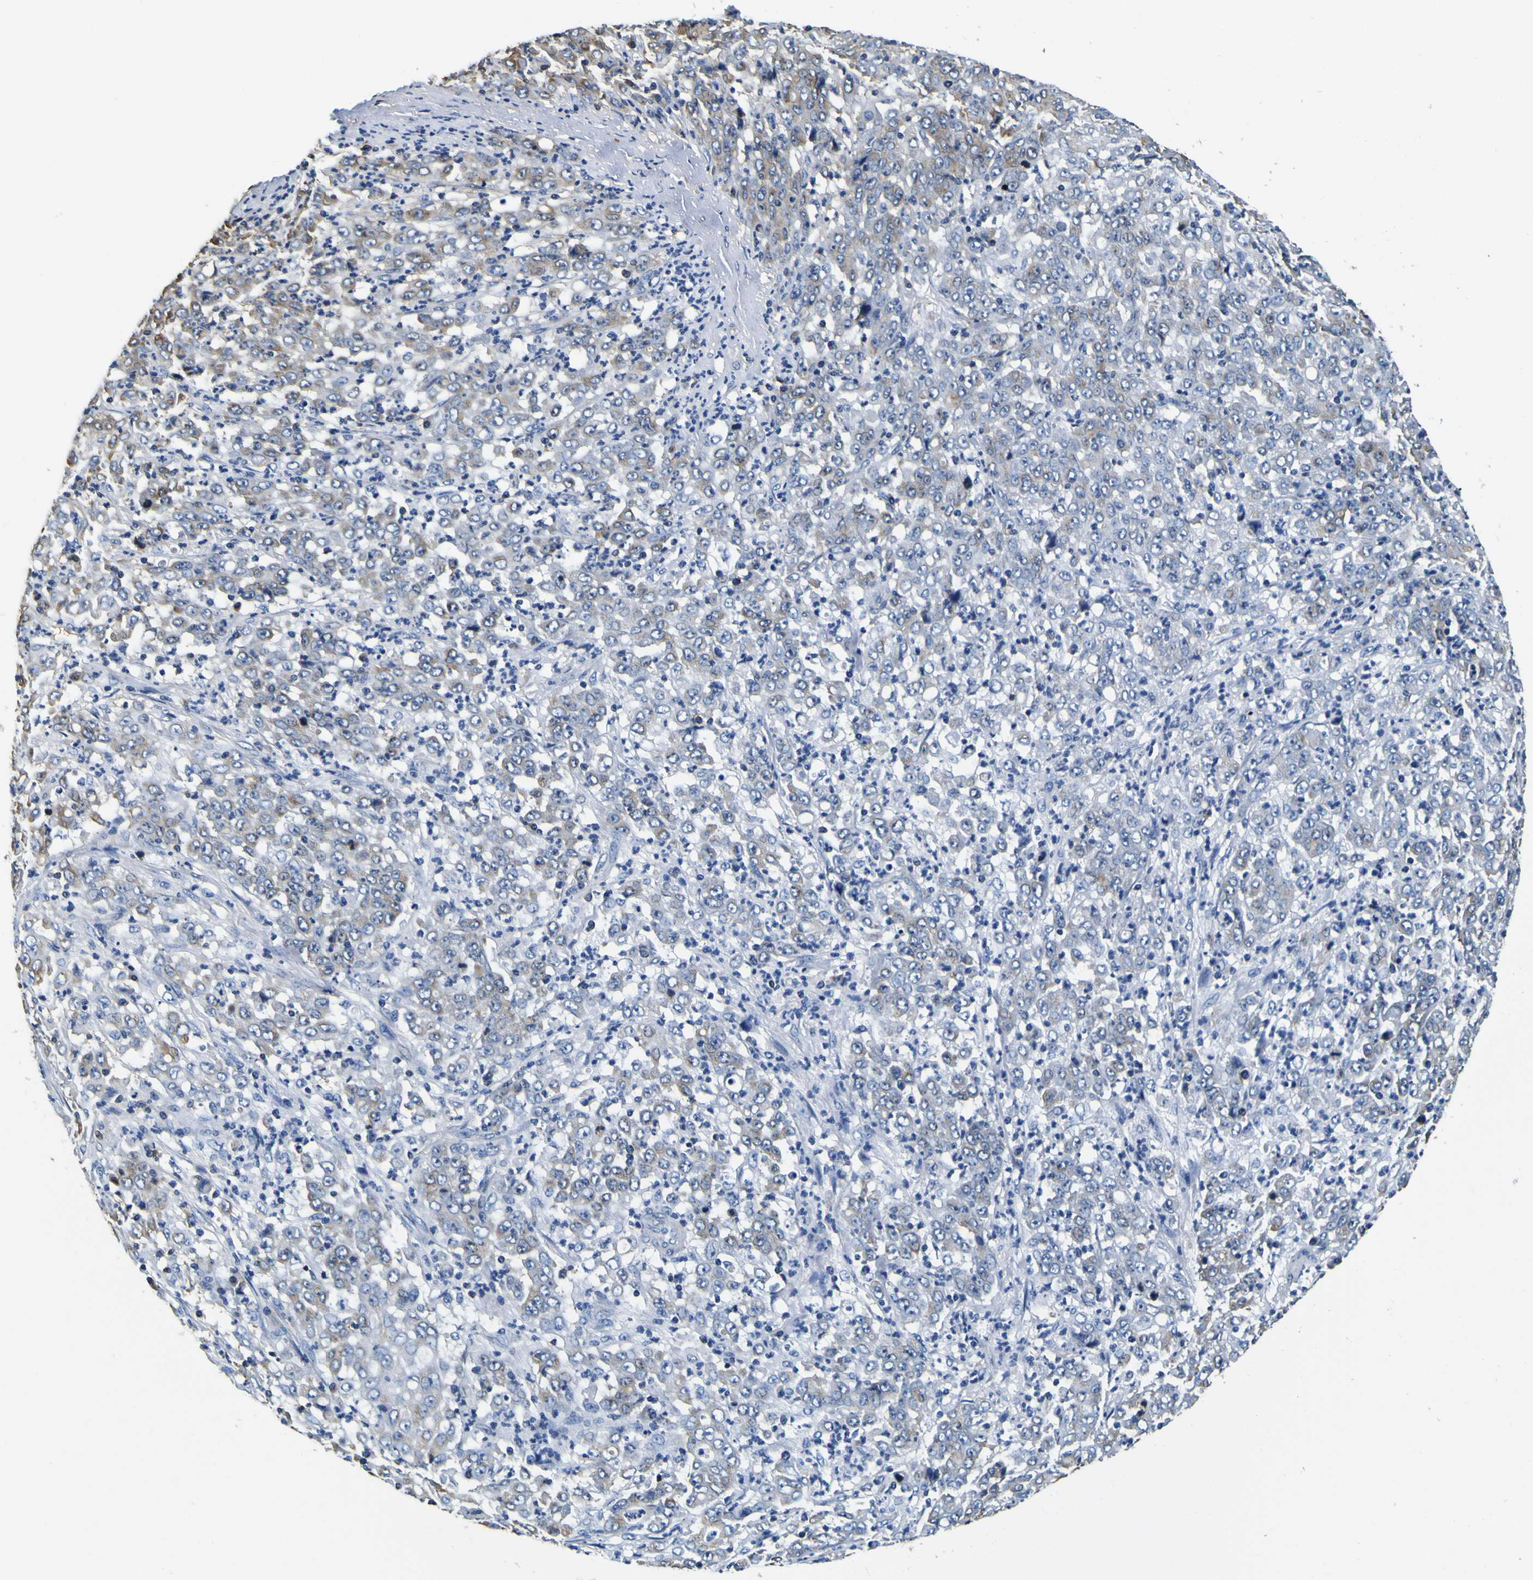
{"staining": {"intensity": "weak", "quantity": "25%-75%", "location": "cytoplasmic/membranous"}, "tissue": "stomach cancer", "cell_type": "Tumor cells", "image_type": "cancer", "snomed": [{"axis": "morphology", "description": "Adenocarcinoma, NOS"}, {"axis": "topography", "description": "Stomach, lower"}], "caption": "Protein expression by immunohistochemistry (IHC) displays weak cytoplasmic/membranous staining in about 25%-75% of tumor cells in stomach cancer (adenocarcinoma).", "gene": "TUBA1B", "patient": {"sex": "female", "age": 71}}